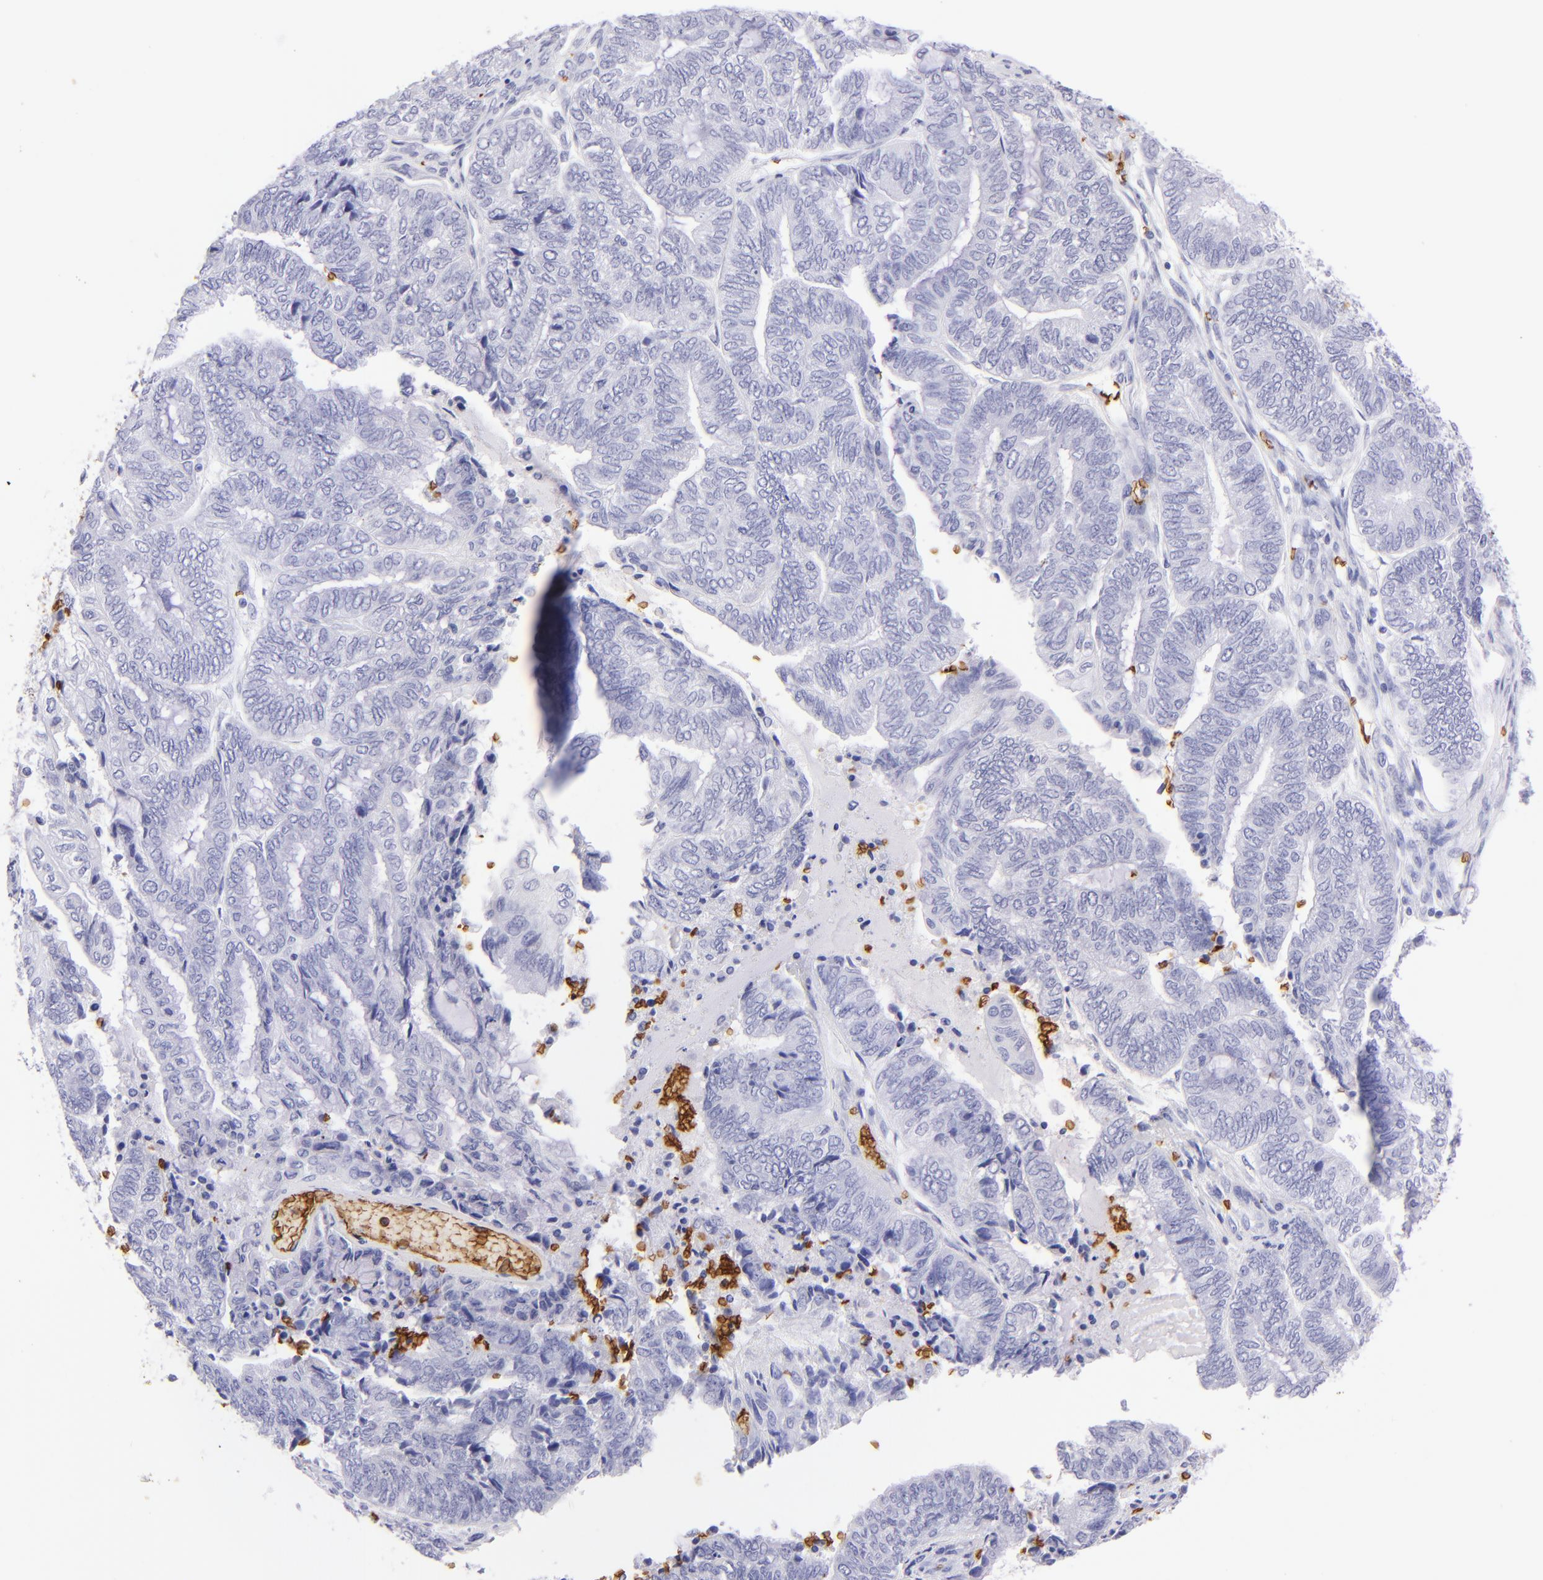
{"staining": {"intensity": "negative", "quantity": "none", "location": "none"}, "tissue": "endometrial cancer", "cell_type": "Tumor cells", "image_type": "cancer", "snomed": [{"axis": "morphology", "description": "Adenocarcinoma, NOS"}, {"axis": "topography", "description": "Uterus"}, {"axis": "topography", "description": "Endometrium"}], "caption": "Micrograph shows no significant protein expression in tumor cells of endometrial adenocarcinoma.", "gene": "GYPA", "patient": {"sex": "female", "age": 70}}